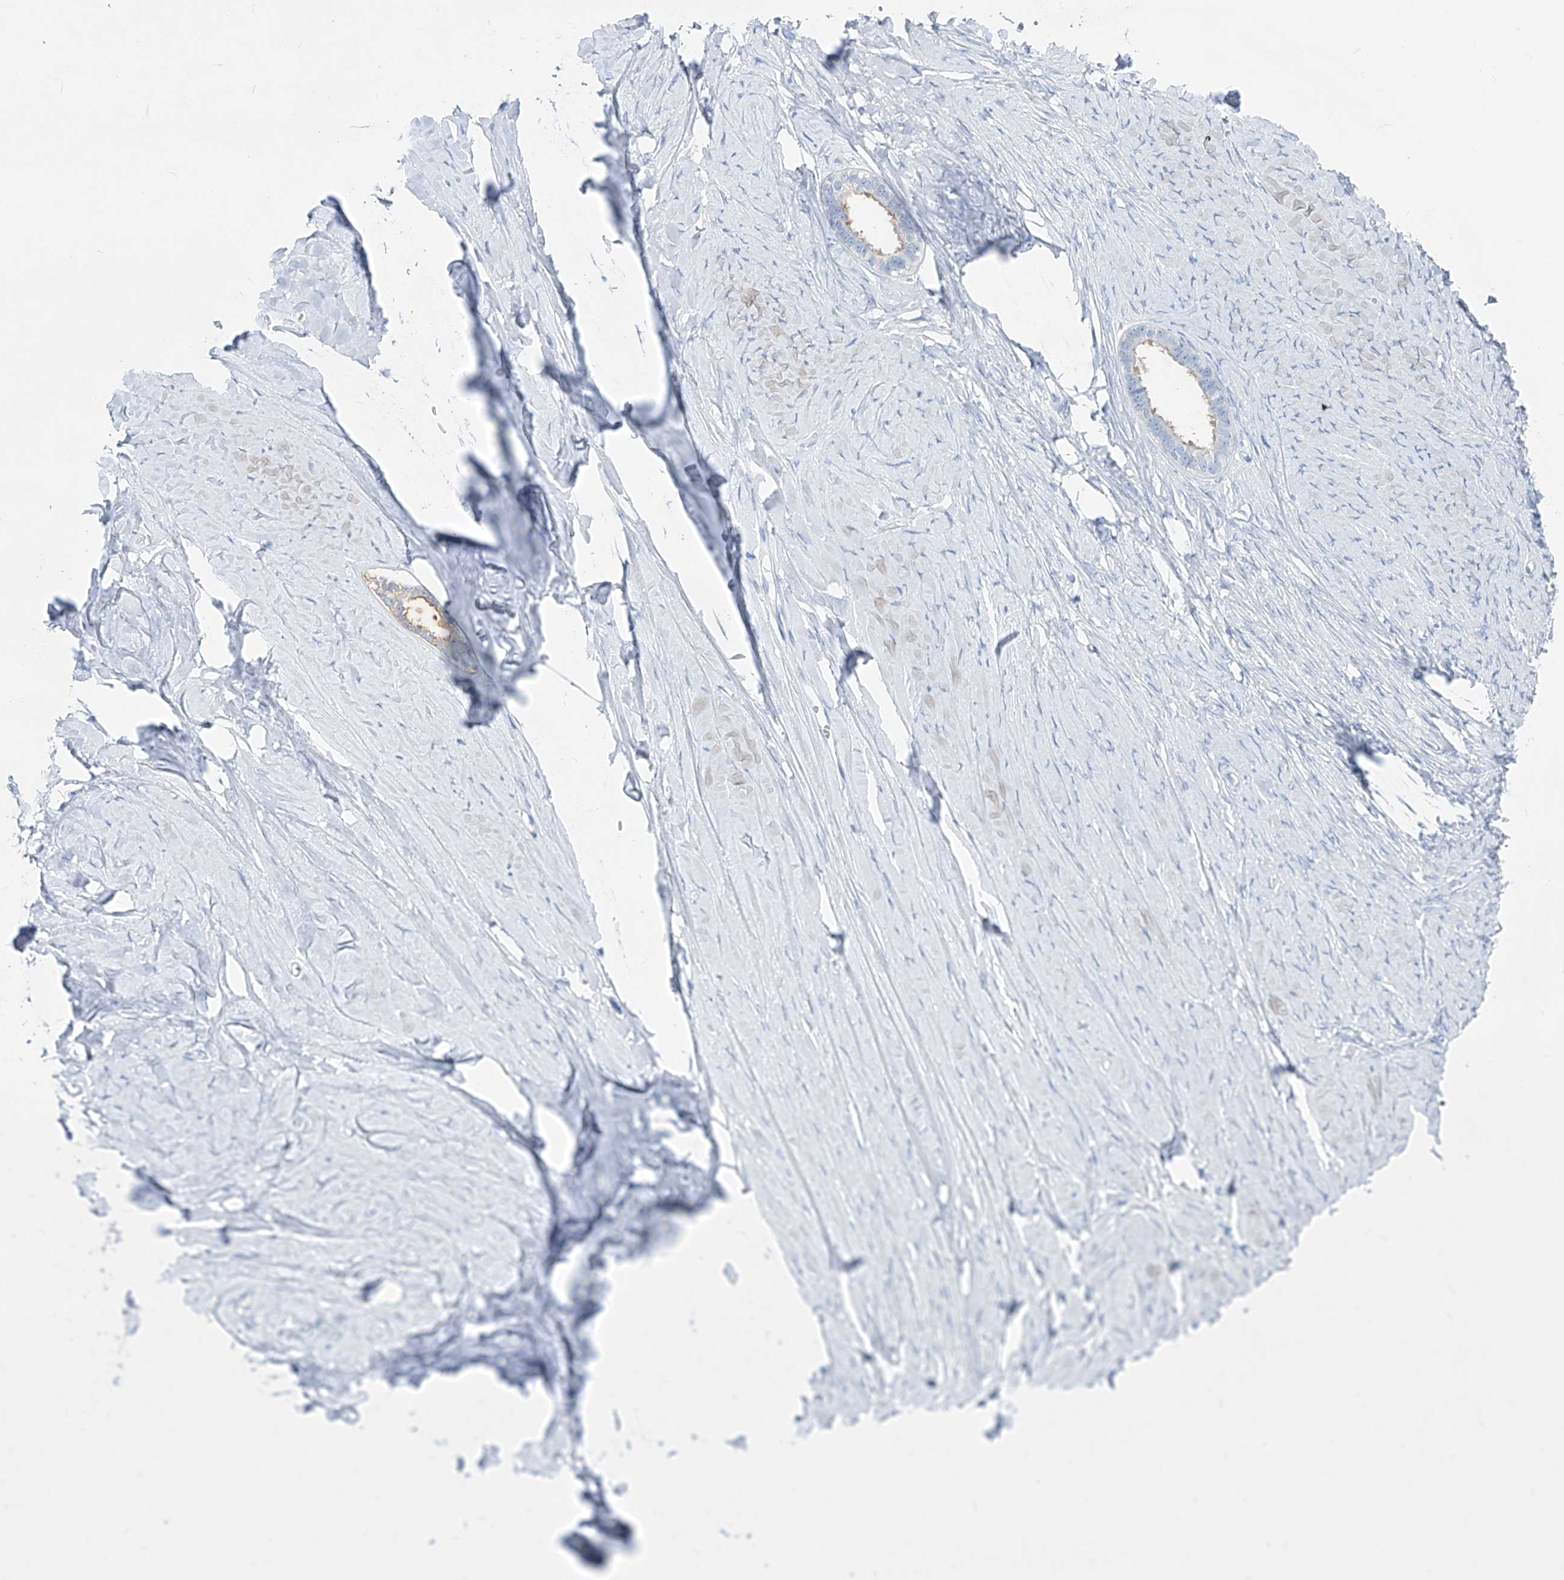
{"staining": {"intensity": "negative", "quantity": "none", "location": "none"}, "tissue": "ovarian cancer", "cell_type": "Tumor cells", "image_type": "cancer", "snomed": [{"axis": "morphology", "description": "Cystadenocarcinoma, serous, NOS"}, {"axis": "topography", "description": "Ovary"}], "caption": "Ovarian cancer stained for a protein using IHC reveals no expression tumor cells.", "gene": "FRS3", "patient": {"sex": "female", "age": 79}}